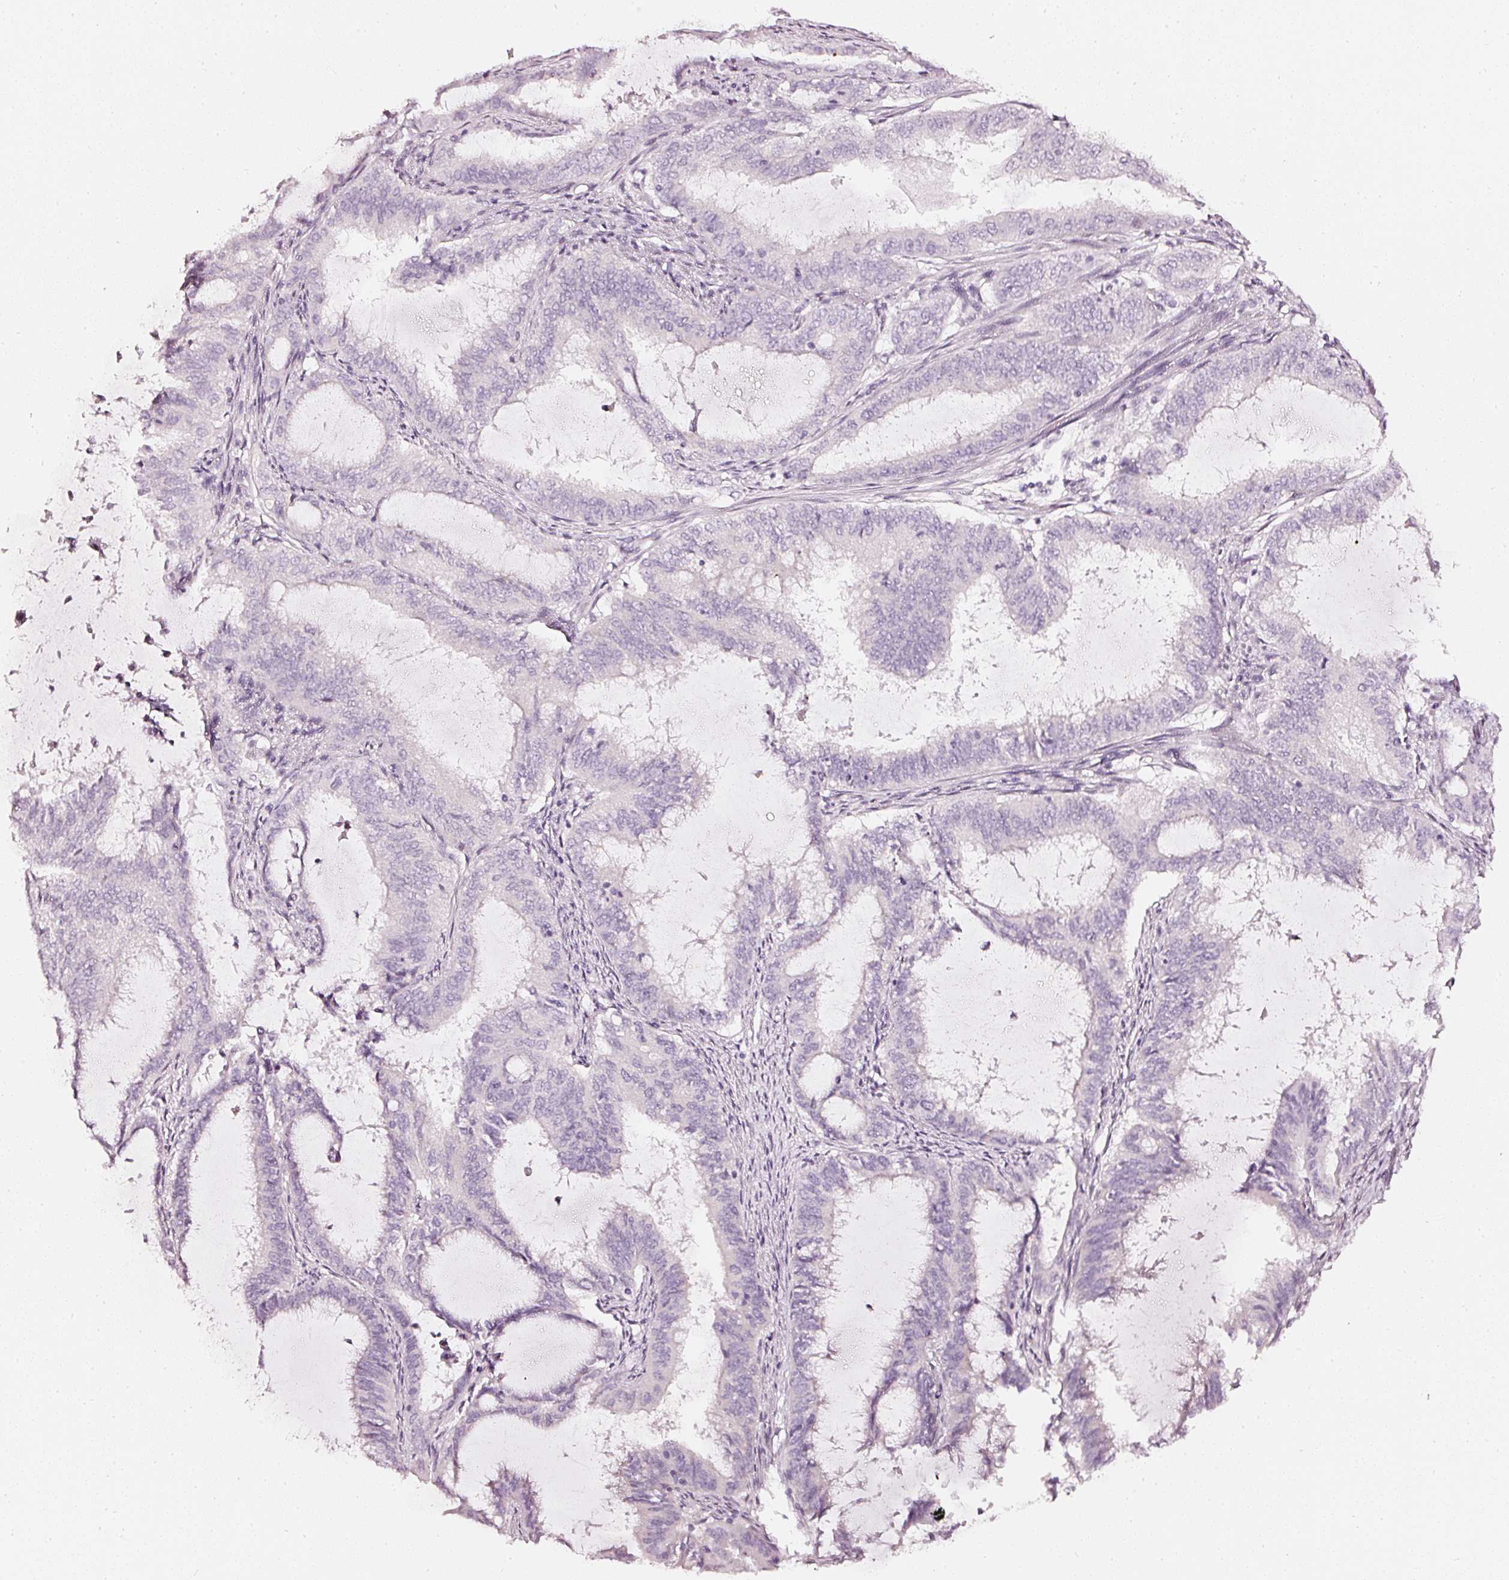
{"staining": {"intensity": "negative", "quantity": "none", "location": "none"}, "tissue": "endometrial cancer", "cell_type": "Tumor cells", "image_type": "cancer", "snomed": [{"axis": "morphology", "description": "Adenocarcinoma, NOS"}, {"axis": "topography", "description": "Endometrium"}], "caption": "IHC micrograph of endometrial cancer stained for a protein (brown), which displays no positivity in tumor cells.", "gene": "CNP", "patient": {"sex": "female", "age": 51}}